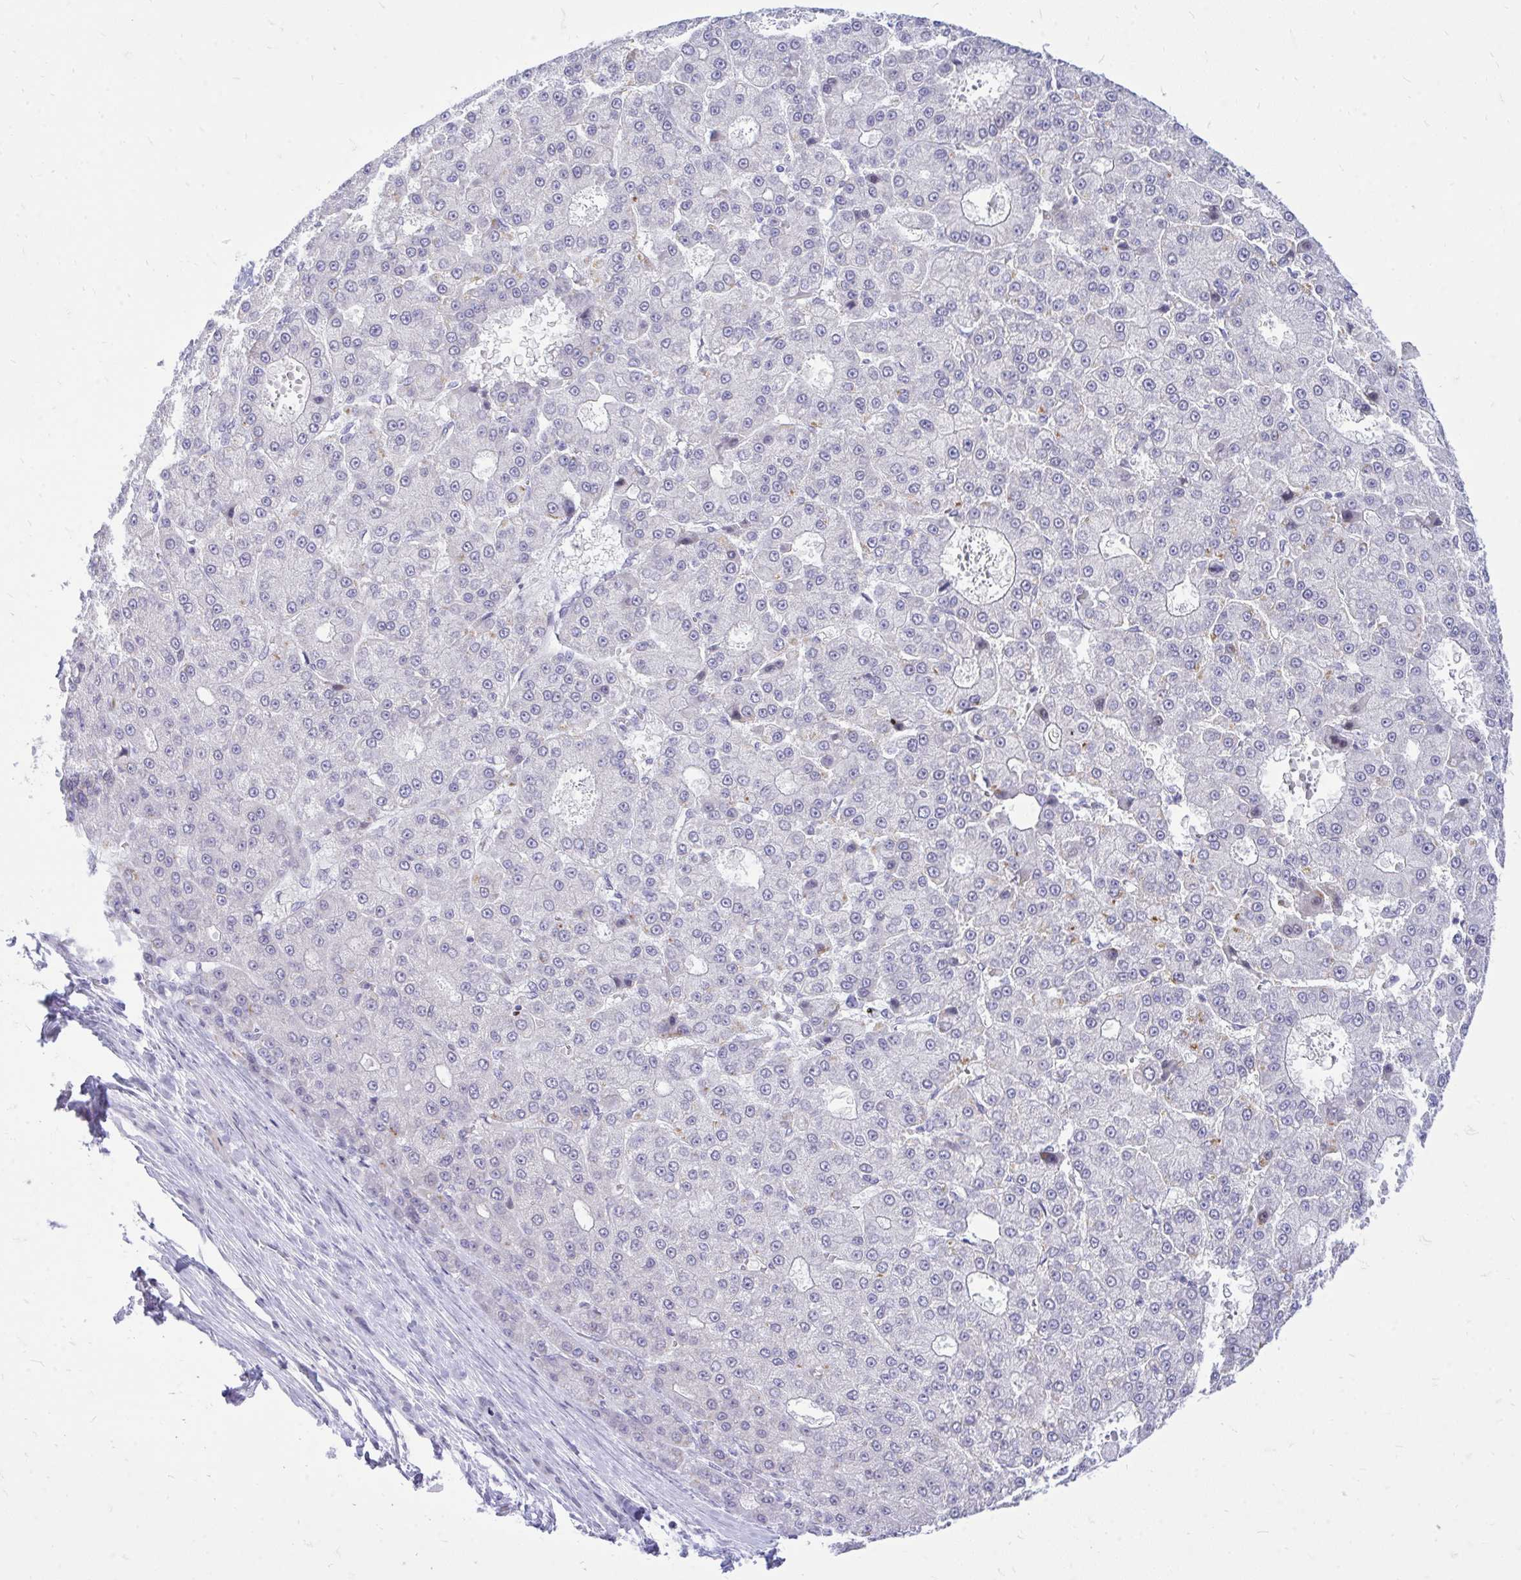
{"staining": {"intensity": "negative", "quantity": "none", "location": "none"}, "tissue": "liver cancer", "cell_type": "Tumor cells", "image_type": "cancer", "snomed": [{"axis": "morphology", "description": "Carcinoma, Hepatocellular, NOS"}, {"axis": "topography", "description": "Liver"}], "caption": "IHC image of human hepatocellular carcinoma (liver) stained for a protein (brown), which reveals no expression in tumor cells.", "gene": "GABRA1", "patient": {"sex": "male", "age": 70}}